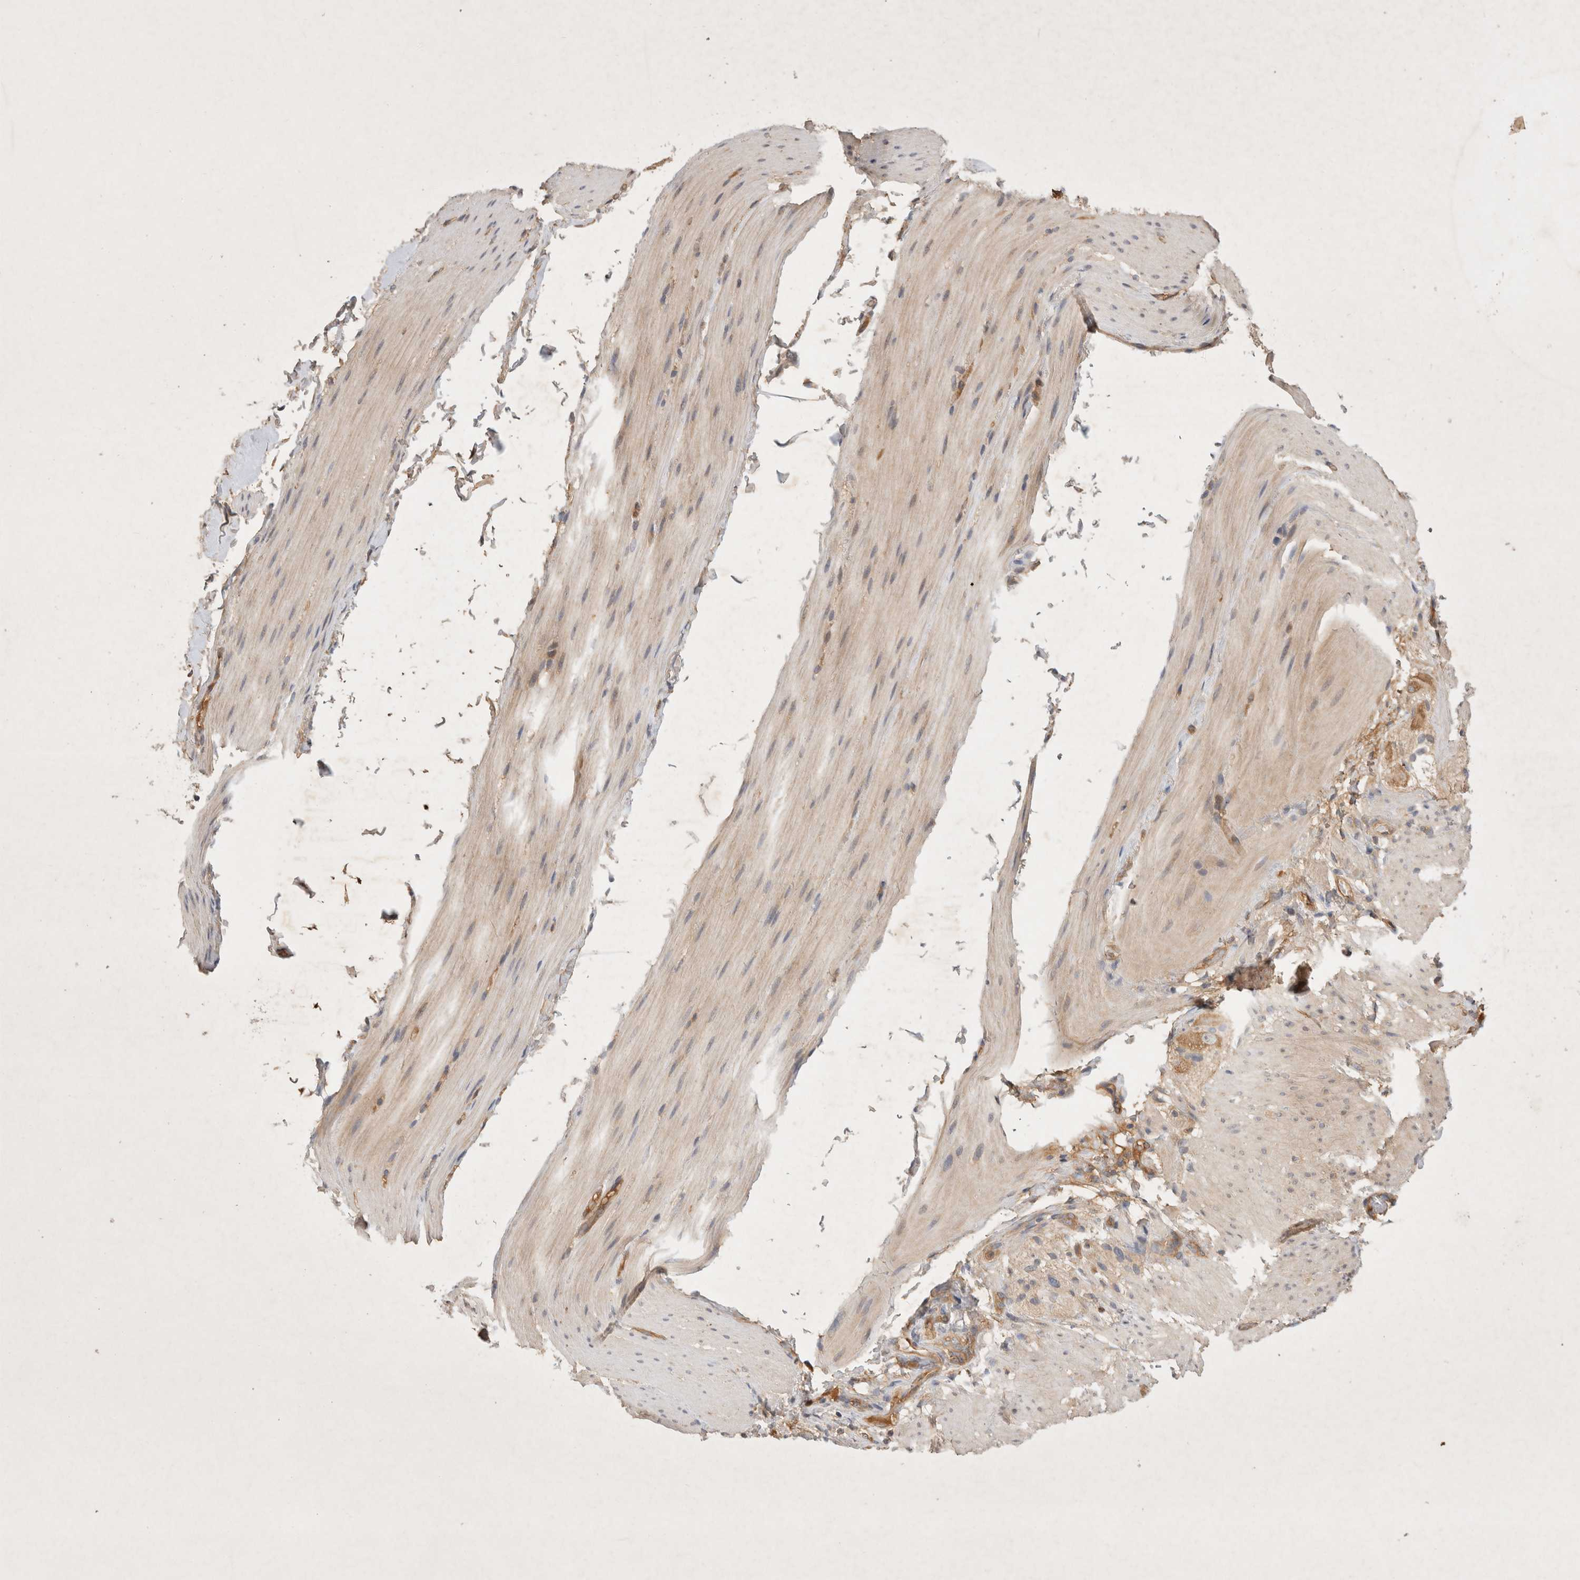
{"staining": {"intensity": "weak", "quantity": "25%-75%", "location": "cytoplasmic/membranous"}, "tissue": "smooth muscle", "cell_type": "Smooth muscle cells", "image_type": "normal", "snomed": [{"axis": "morphology", "description": "Normal tissue, NOS"}, {"axis": "topography", "description": "Smooth muscle"}, {"axis": "topography", "description": "Small intestine"}], "caption": "Protein staining of normal smooth muscle exhibits weak cytoplasmic/membranous expression in about 25%-75% of smooth muscle cells. (Stains: DAB (3,3'-diaminobenzidine) in brown, nuclei in blue, Microscopy: brightfield microscopy at high magnification).", "gene": "YES1", "patient": {"sex": "female", "age": 84}}